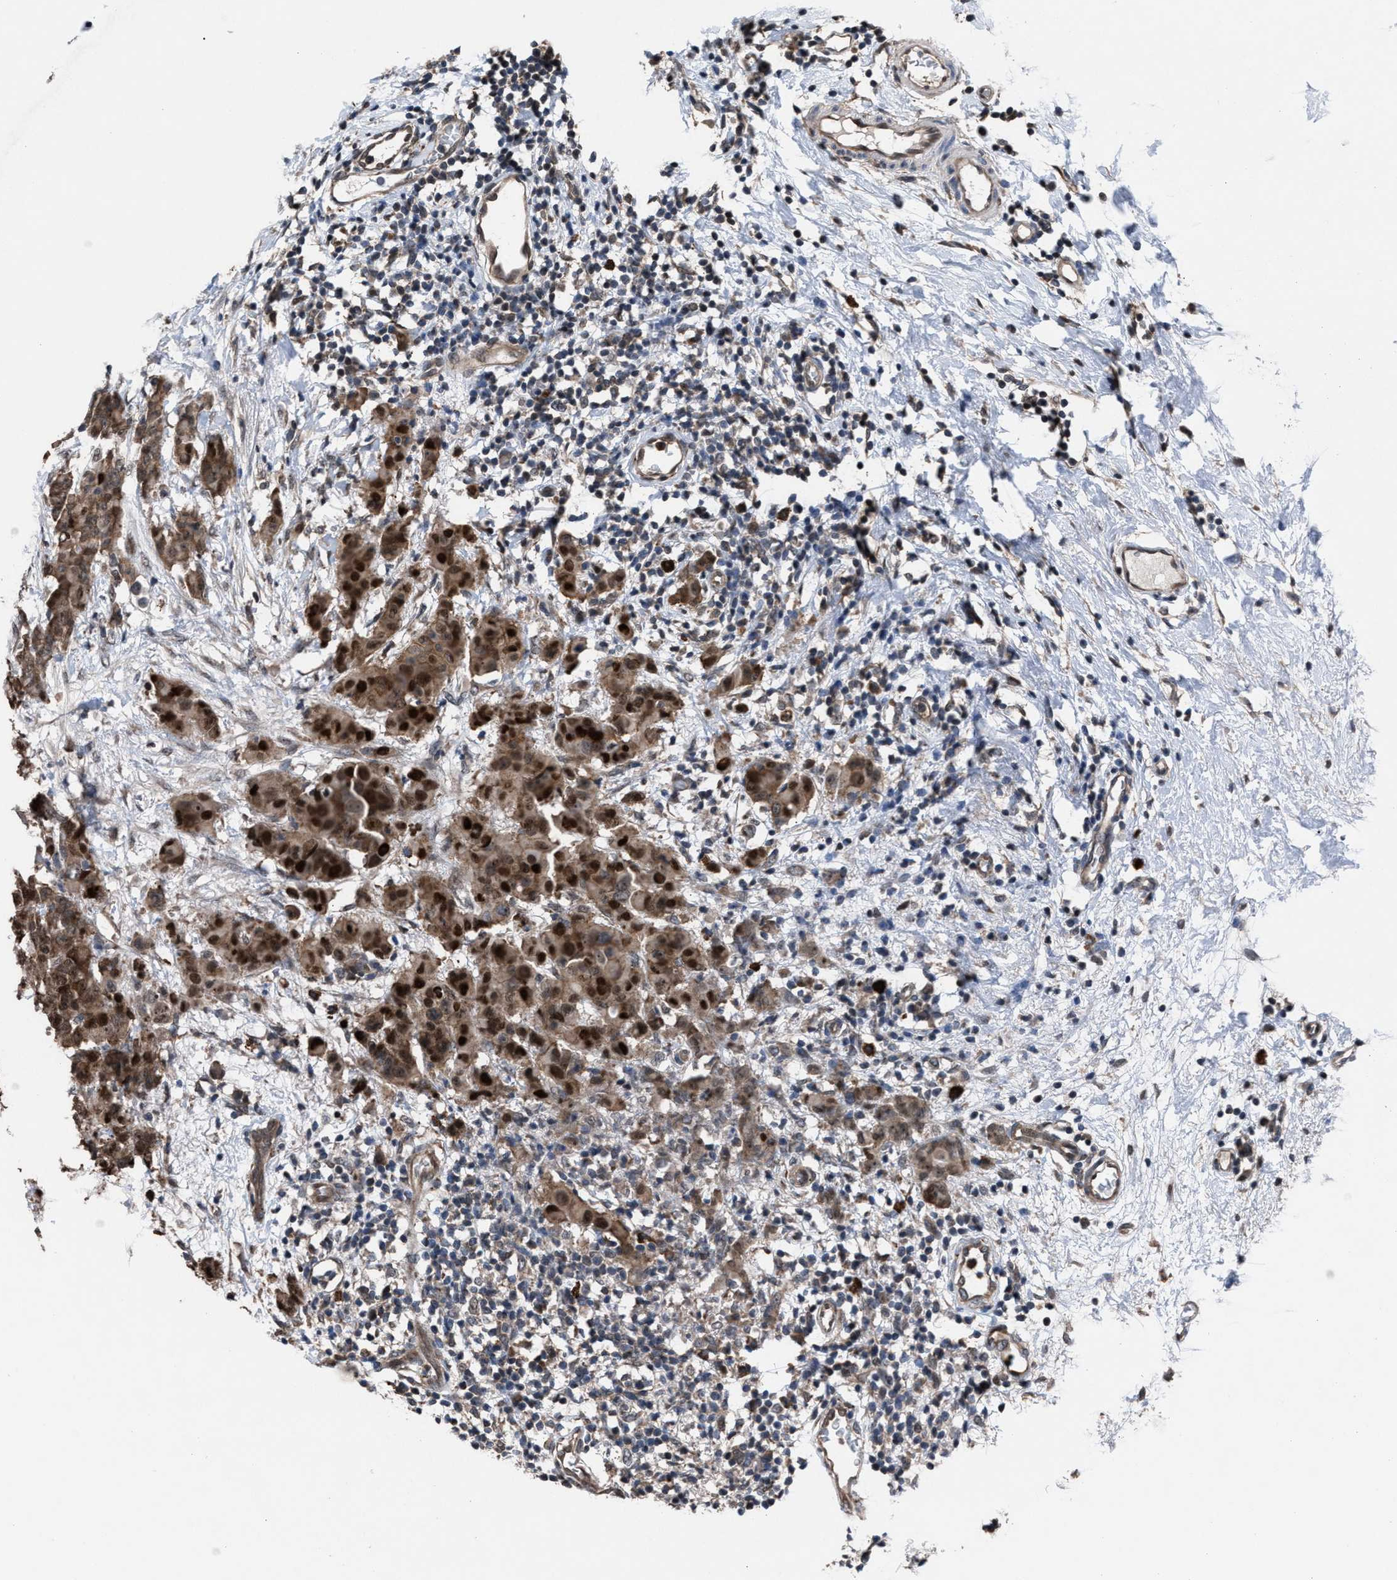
{"staining": {"intensity": "moderate", "quantity": ">75%", "location": "cytoplasmic/membranous,nuclear"}, "tissue": "breast cancer", "cell_type": "Tumor cells", "image_type": "cancer", "snomed": [{"axis": "morphology", "description": "Normal tissue, NOS"}, {"axis": "morphology", "description": "Duct carcinoma"}, {"axis": "topography", "description": "Breast"}], "caption": "Immunohistochemical staining of infiltrating ductal carcinoma (breast) exhibits moderate cytoplasmic/membranous and nuclear protein expression in approximately >75% of tumor cells.", "gene": "TP53BP2", "patient": {"sex": "female", "age": 40}}